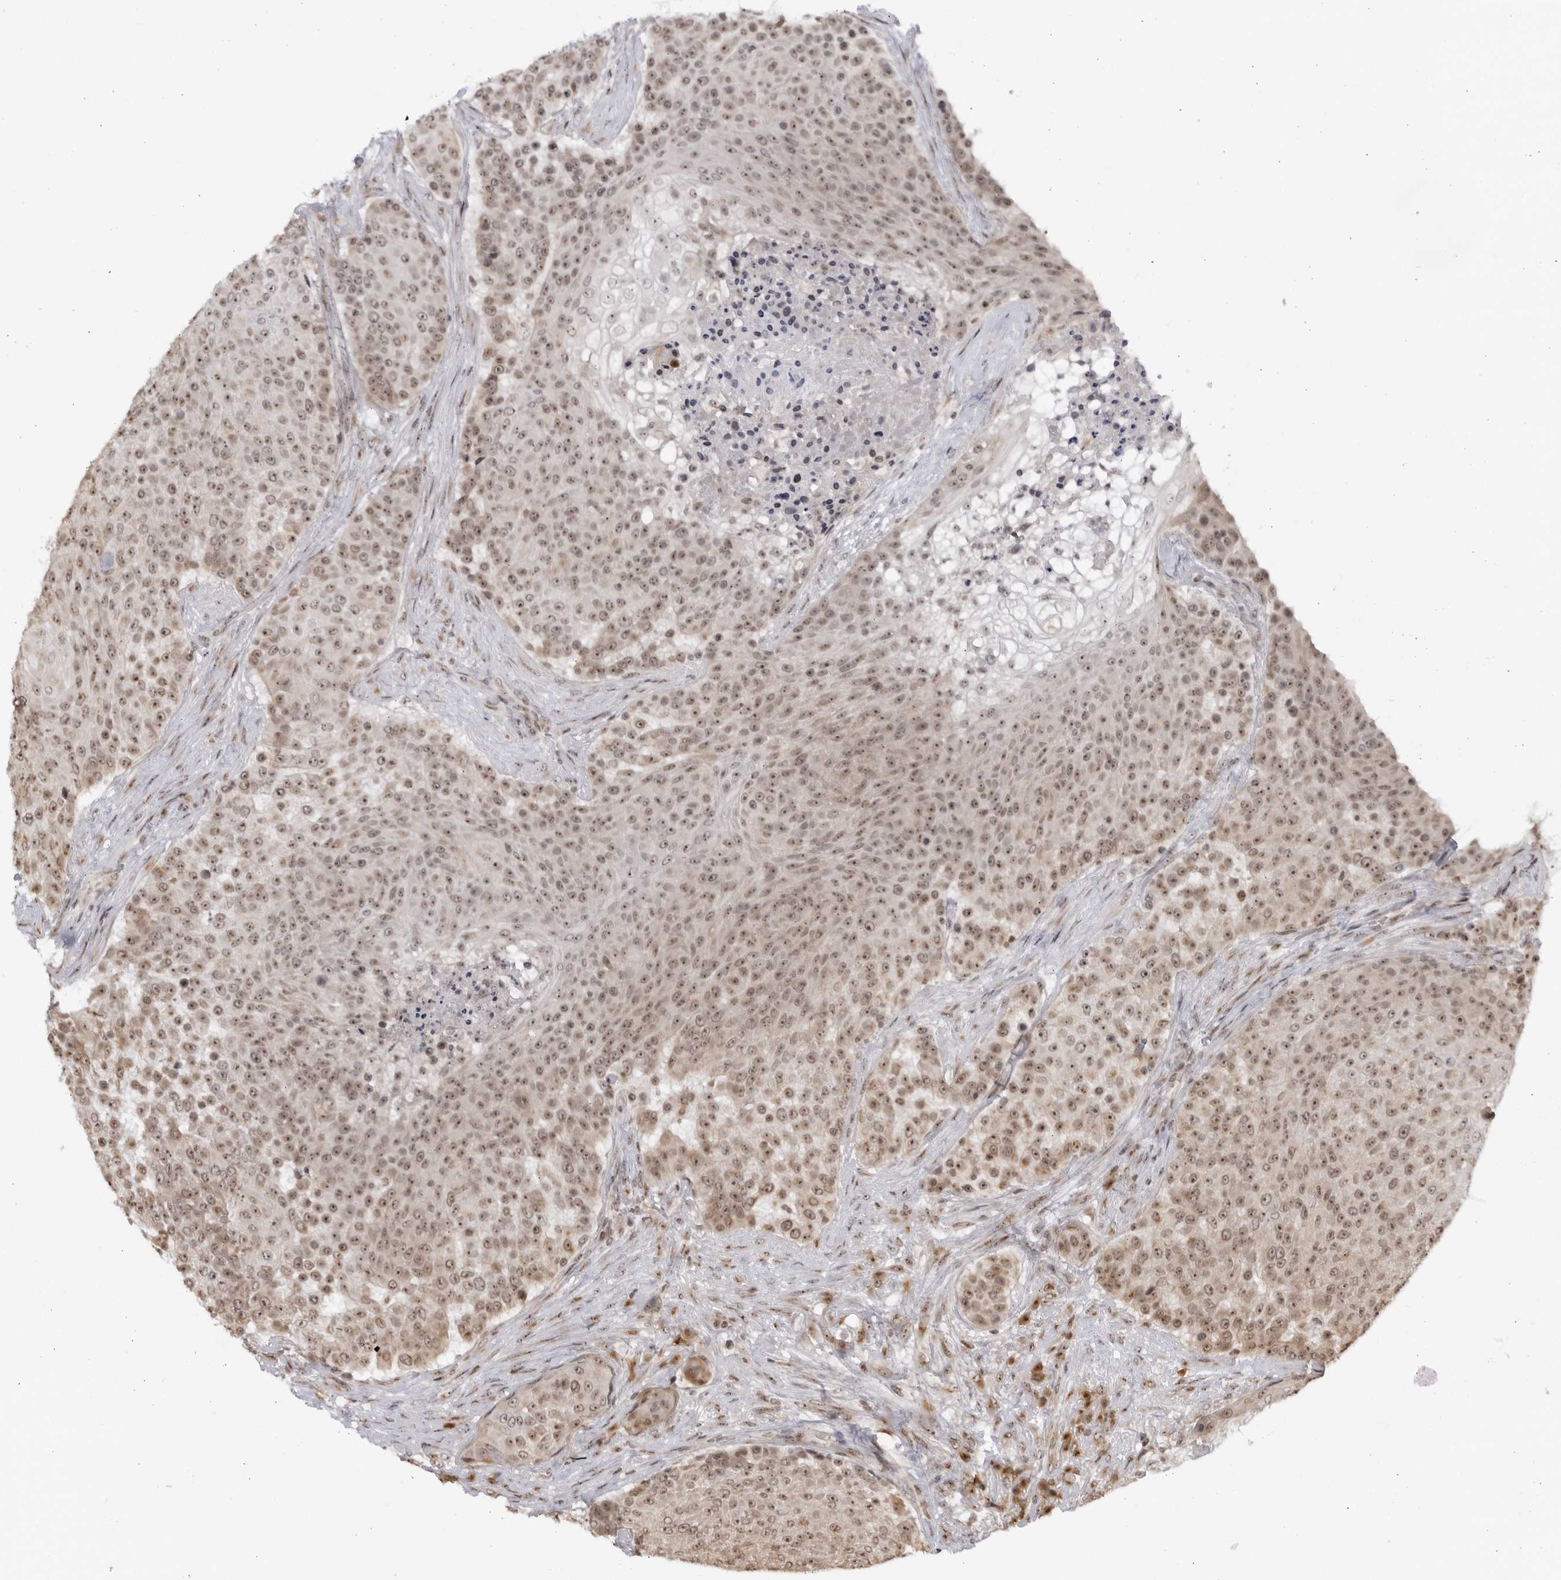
{"staining": {"intensity": "weak", "quantity": ">75%", "location": "nuclear"}, "tissue": "urothelial cancer", "cell_type": "Tumor cells", "image_type": "cancer", "snomed": [{"axis": "morphology", "description": "Urothelial carcinoma, High grade"}, {"axis": "topography", "description": "Urinary bladder"}], "caption": "Protein staining reveals weak nuclear expression in about >75% of tumor cells in urothelial carcinoma (high-grade). The protein is shown in brown color, while the nuclei are stained blue.", "gene": "RASGEF1C", "patient": {"sex": "female", "age": 63}}